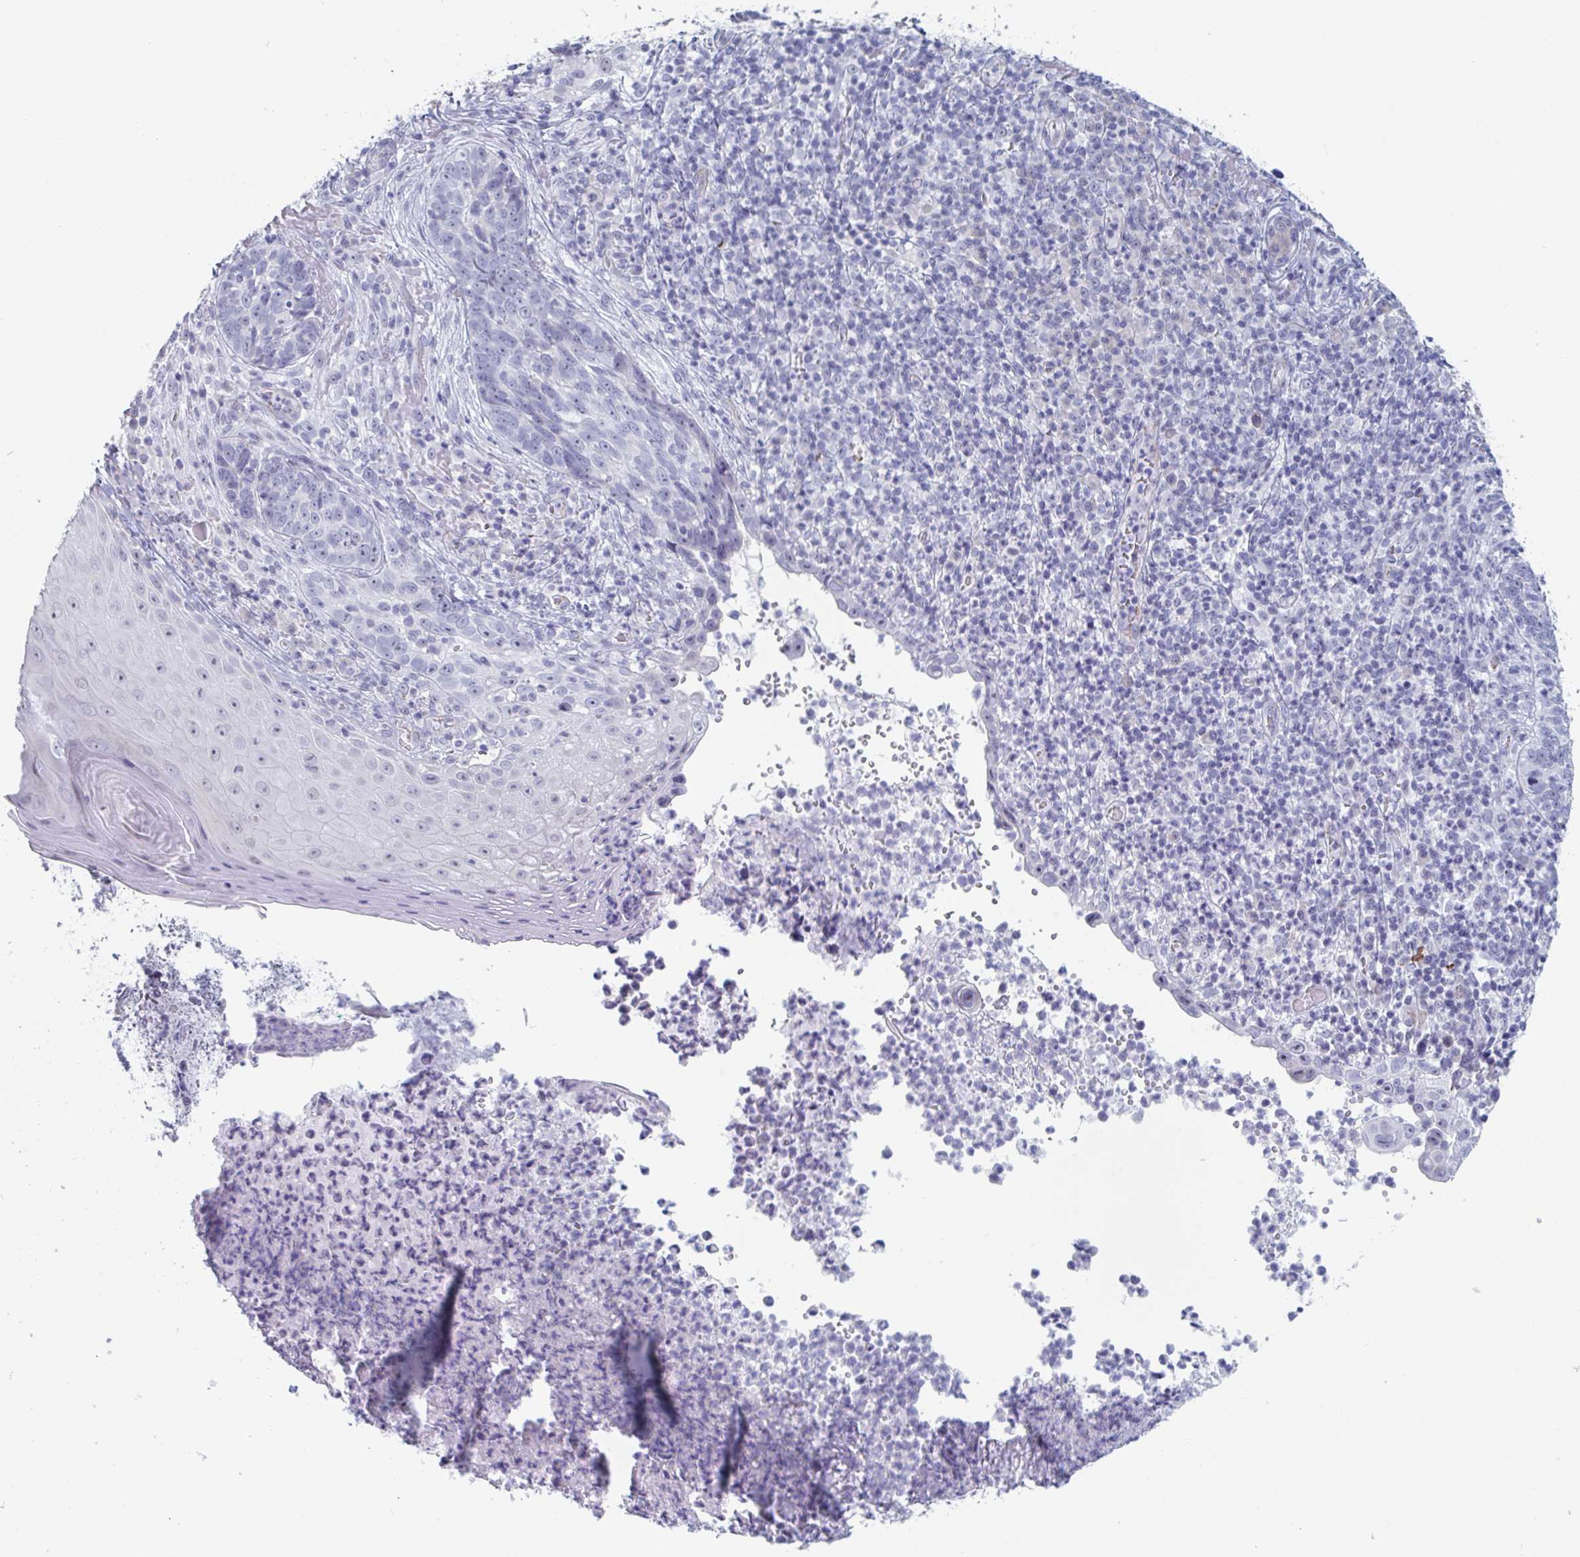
{"staining": {"intensity": "negative", "quantity": "none", "location": "none"}, "tissue": "skin cancer", "cell_type": "Tumor cells", "image_type": "cancer", "snomed": [{"axis": "morphology", "description": "Basal cell carcinoma"}, {"axis": "topography", "description": "Skin"}, {"axis": "topography", "description": "Skin of face"}], "caption": "There is no significant positivity in tumor cells of skin cancer (basal cell carcinoma).", "gene": "FOXA1", "patient": {"sex": "female", "age": 95}}